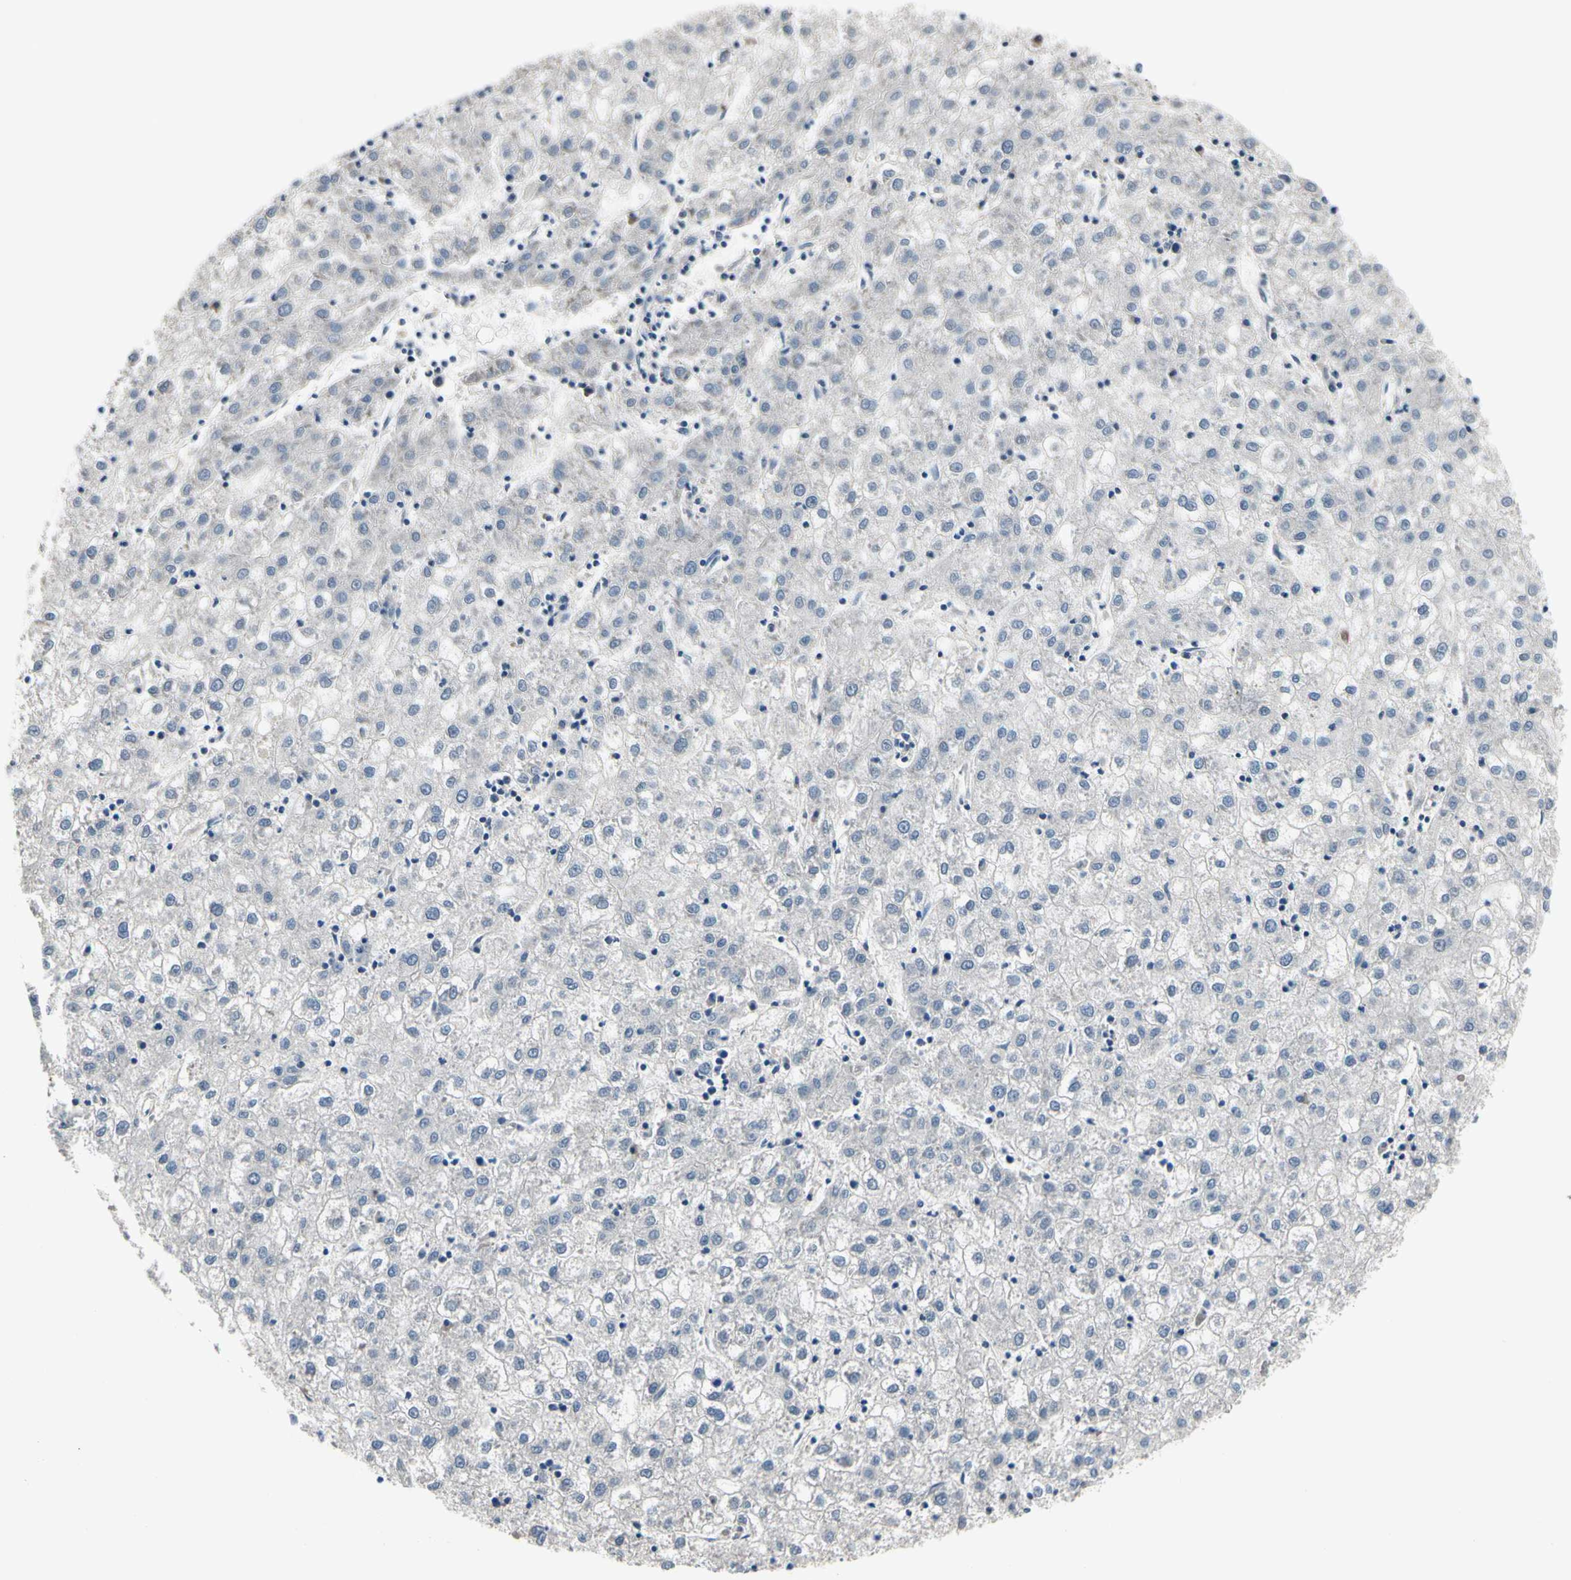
{"staining": {"intensity": "negative", "quantity": "none", "location": "none"}, "tissue": "liver cancer", "cell_type": "Tumor cells", "image_type": "cancer", "snomed": [{"axis": "morphology", "description": "Carcinoma, Hepatocellular, NOS"}, {"axis": "topography", "description": "Liver"}], "caption": "This is an immunohistochemistry (IHC) histopathology image of human liver cancer (hepatocellular carcinoma). There is no staining in tumor cells.", "gene": "SELENOK", "patient": {"sex": "male", "age": 72}}